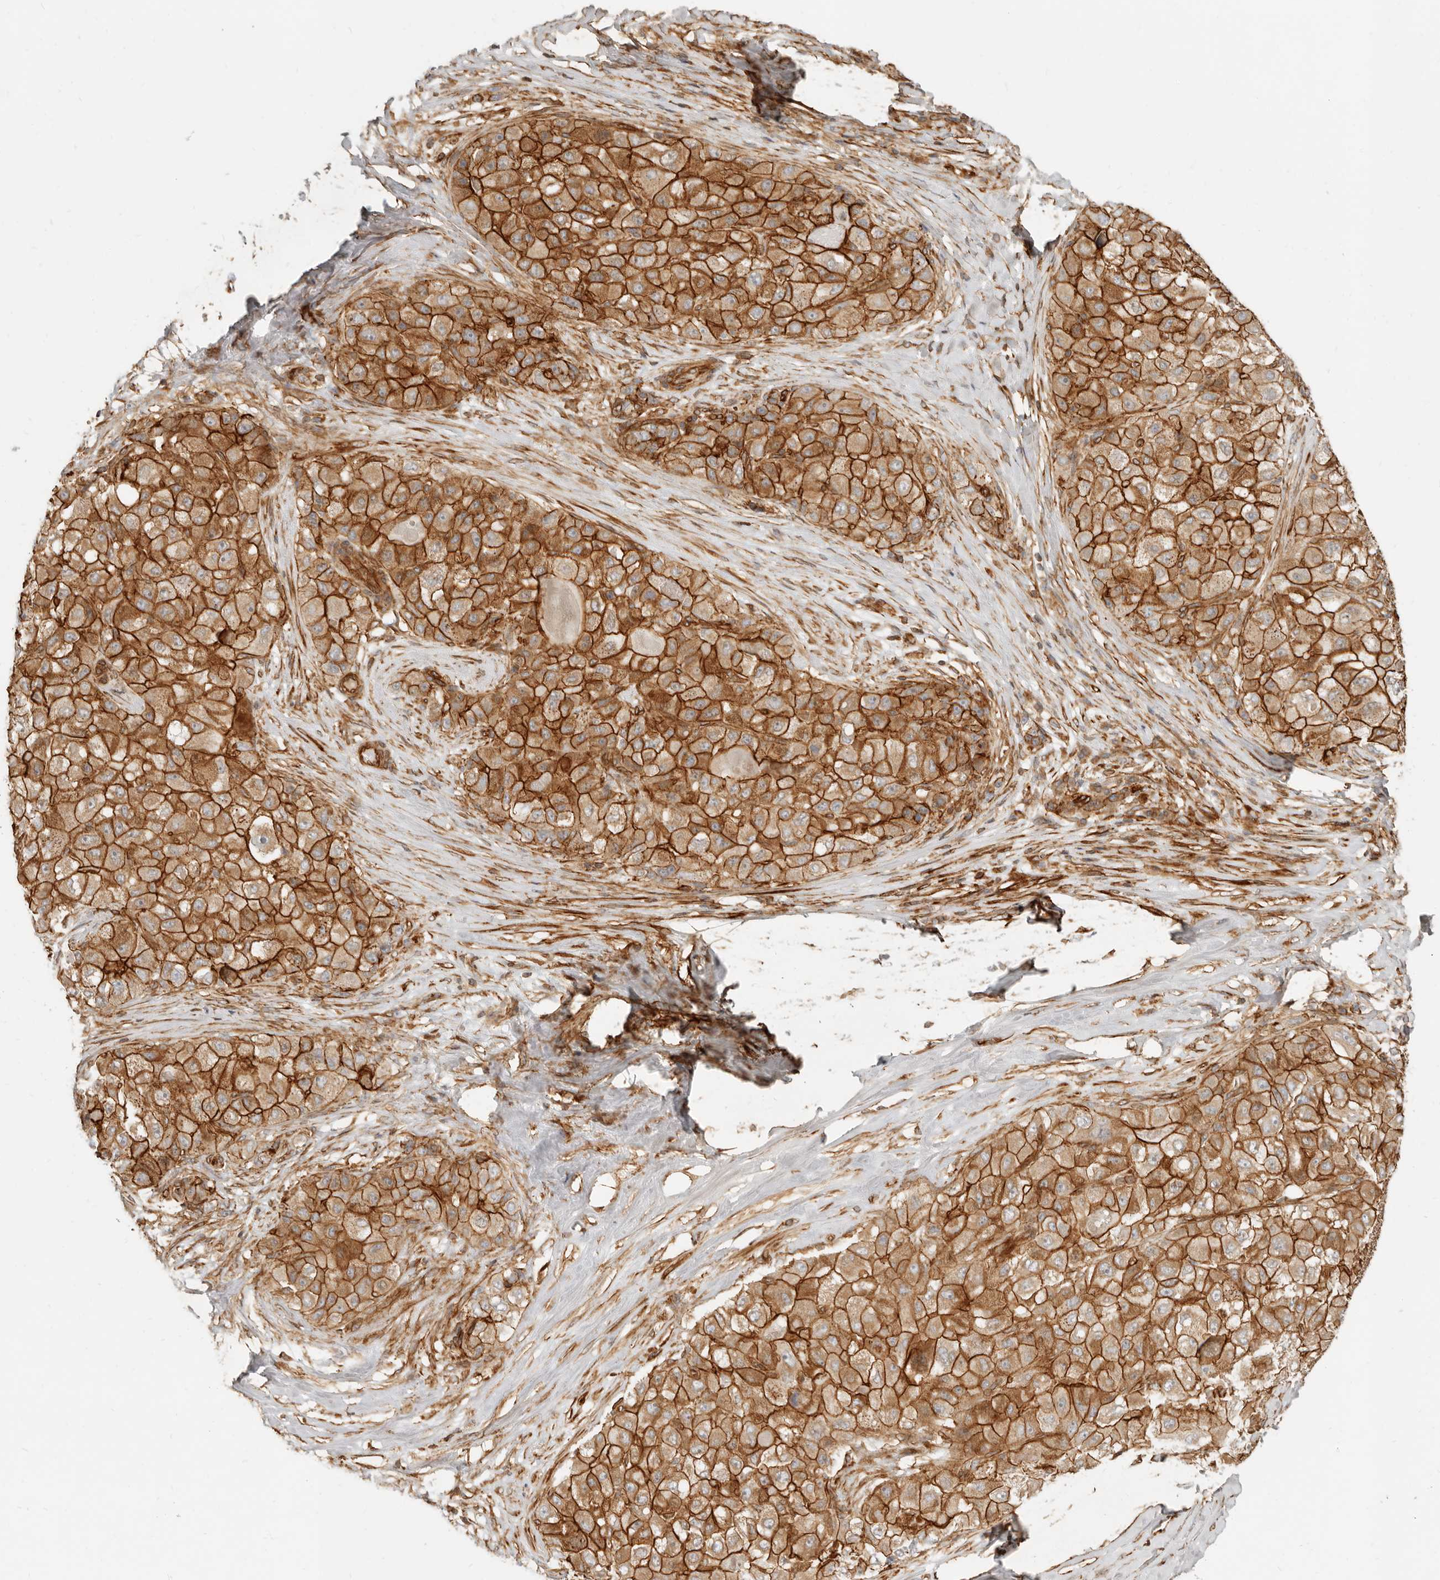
{"staining": {"intensity": "strong", "quantity": ">75%", "location": "cytoplasmic/membranous"}, "tissue": "liver cancer", "cell_type": "Tumor cells", "image_type": "cancer", "snomed": [{"axis": "morphology", "description": "Carcinoma, Hepatocellular, NOS"}, {"axis": "topography", "description": "Liver"}], "caption": "High-power microscopy captured an immunohistochemistry (IHC) photomicrograph of liver hepatocellular carcinoma, revealing strong cytoplasmic/membranous staining in about >75% of tumor cells. (Stains: DAB in brown, nuclei in blue, Microscopy: brightfield microscopy at high magnification).", "gene": "UFSP1", "patient": {"sex": "male", "age": 80}}